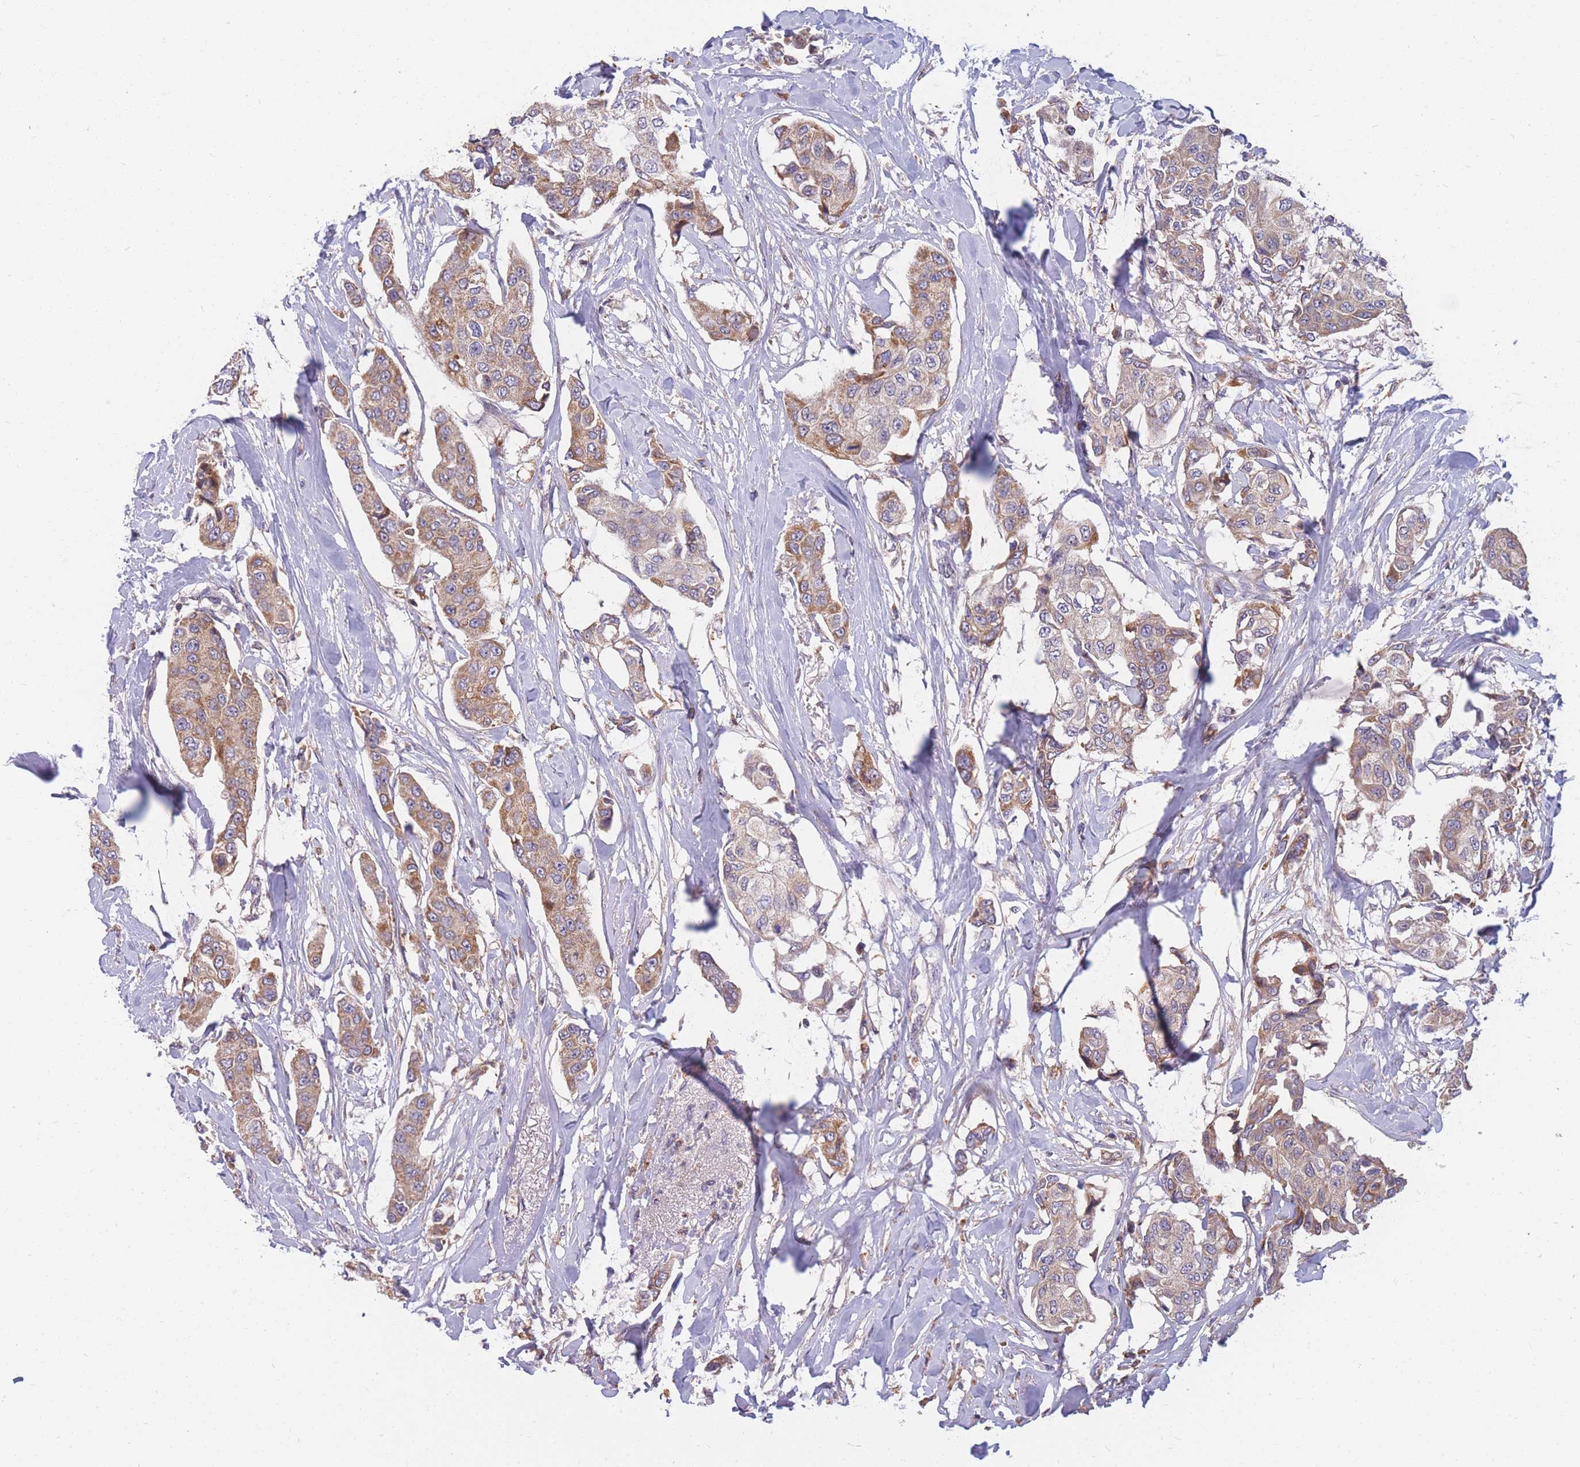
{"staining": {"intensity": "moderate", "quantity": "25%-75%", "location": "cytoplasmic/membranous"}, "tissue": "breast cancer", "cell_type": "Tumor cells", "image_type": "cancer", "snomed": [{"axis": "morphology", "description": "Duct carcinoma"}, {"axis": "topography", "description": "Breast"}], "caption": "A micrograph of breast cancer stained for a protein demonstrates moderate cytoplasmic/membranous brown staining in tumor cells.", "gene": "PTPMT1", "patient": {"sex": "female", "age": 80}}